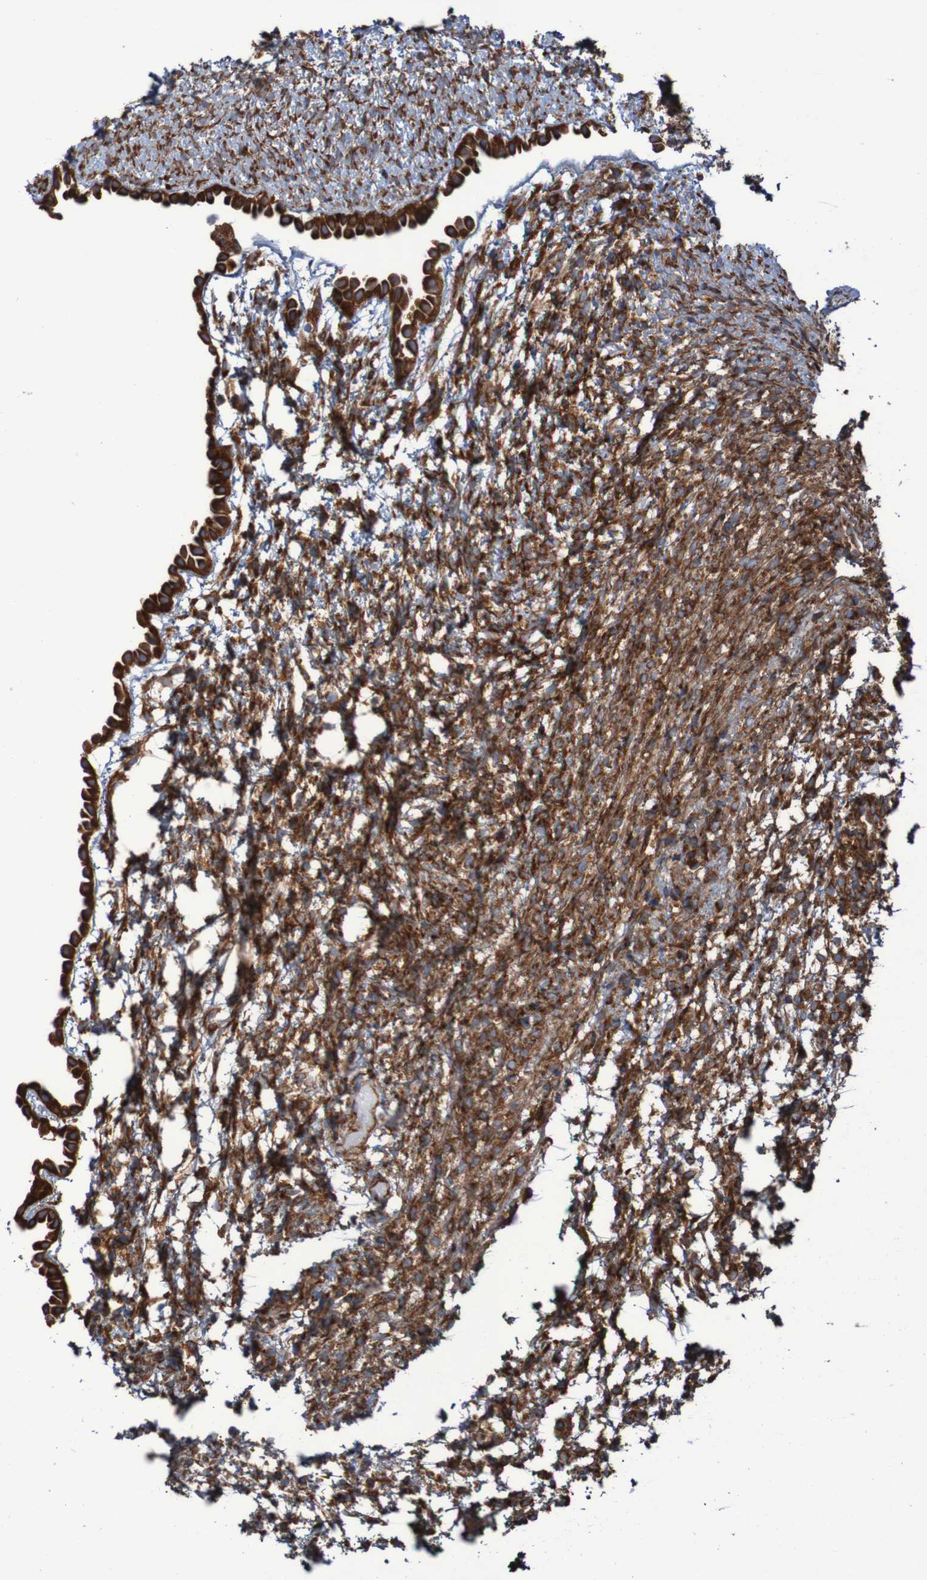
{"staining": {"intensity": "strong", "quantity": ">75%", "location": "cytoplasmic/membranous"}, "tissue": "ovary", "cell_type": "Ovarian stroma cells", "image_type": "normal", "snomed": [{"axis": "morphology", "description": "Normal tissue, NOS"}, {"axis": "morphology", "description": "Cyst, NOS"}, {"axis": "topography", "description": "Ovary"}], "caption": "The micrograph displays staining of benign ovary, revealing strong cytoplasmic/membranous protein staining (brown color) within ovarian stroma cells.", "gene": "RPL10", "patient": {"sex": "female", "age": 18}}